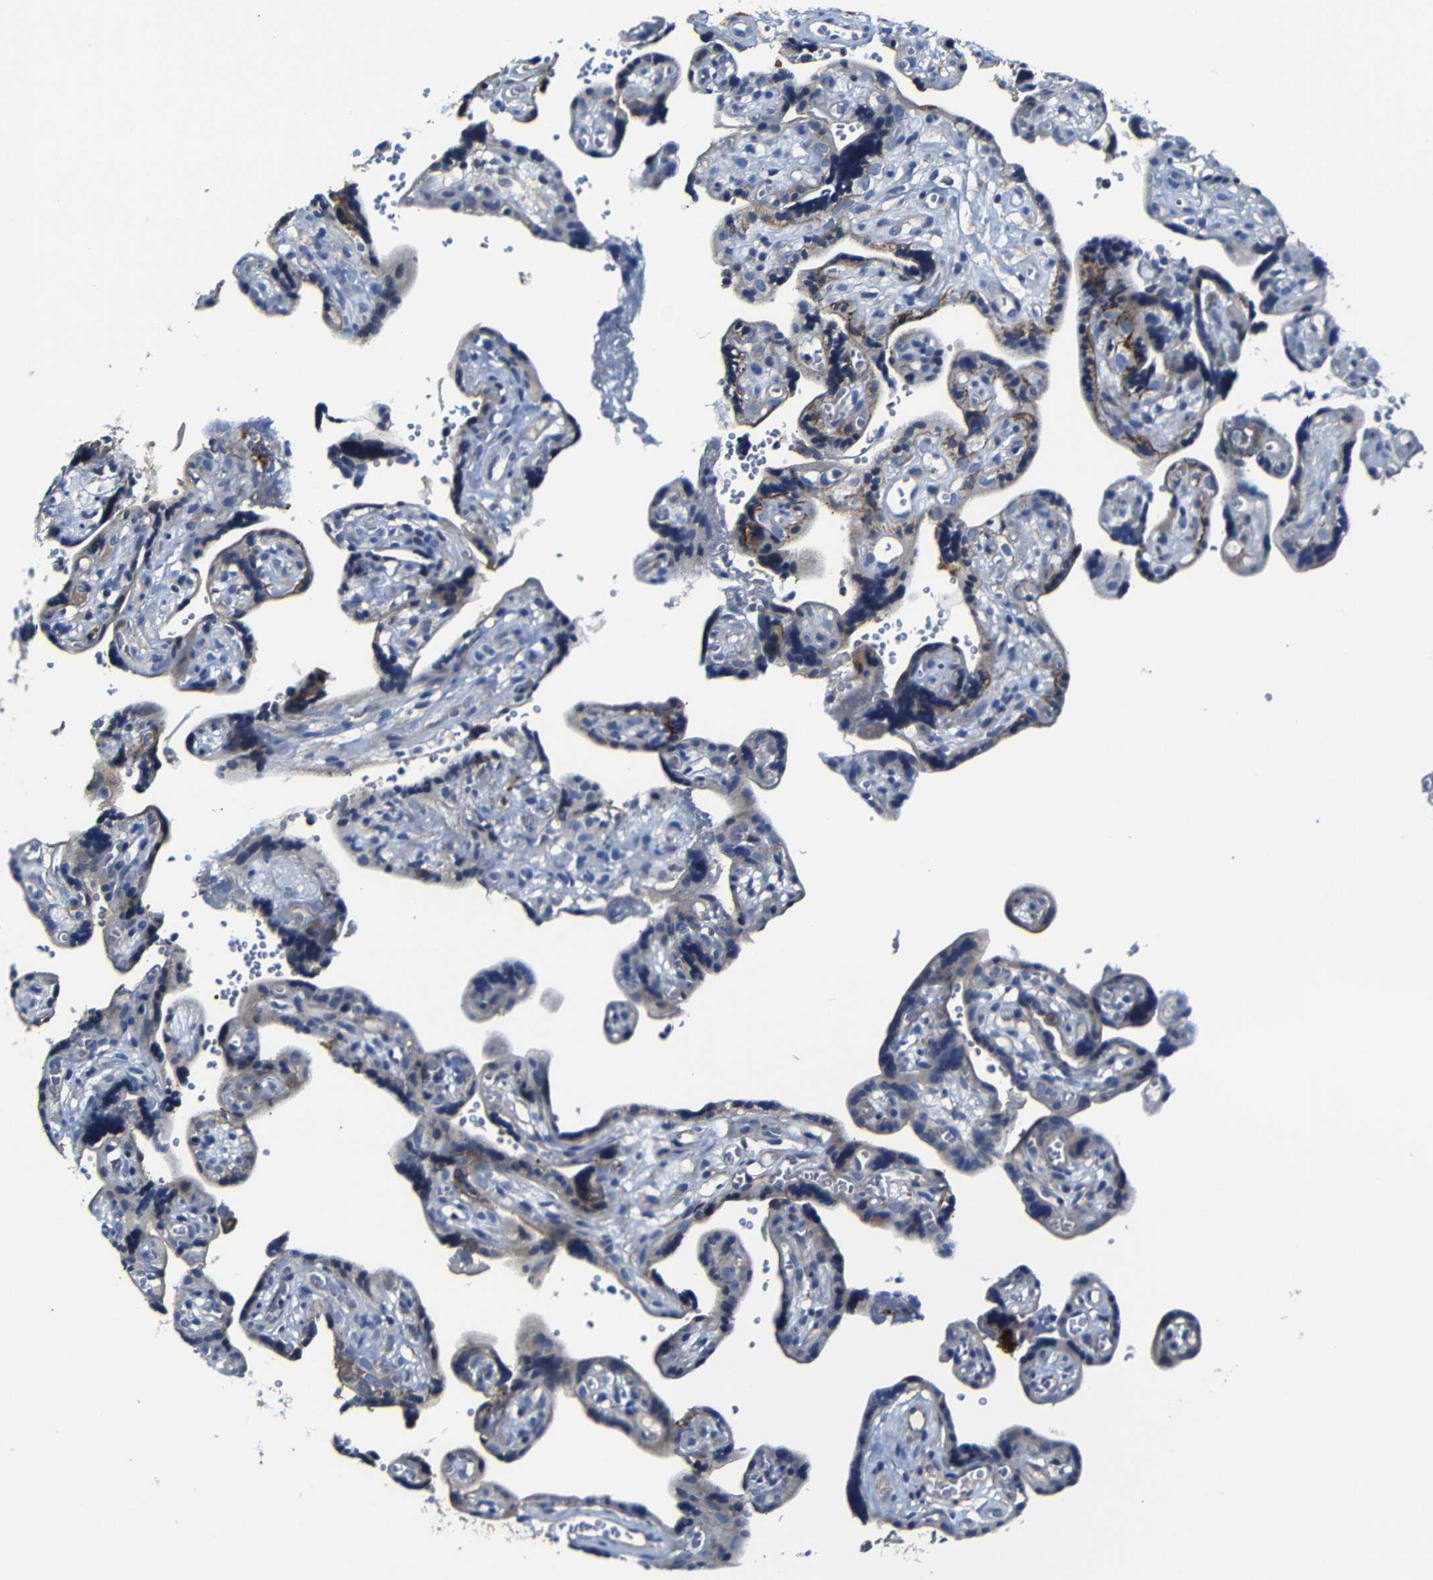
{"staining": {"intensity": "moderate", "quantity": "25%-75%", "location": "cytoplasmic/membranous"}, "tissue": "placenta", "cell_type": "Trophoblastic cells", "image_type": "normal", "snomed": [{"axis": "morphology", "description": "Normal tissue, NOS"}, {"axis": "topography", "description": "Placenta"}], "caption": "A brown stain labels moderate cytoplasmic/membranous expression of a protein in trophoblastic cells of normal human placenta. (IHC, brightfield microscopy, high magnification).", "gene": "AFDN", "patient": {"sex": "female", "age": 30}}